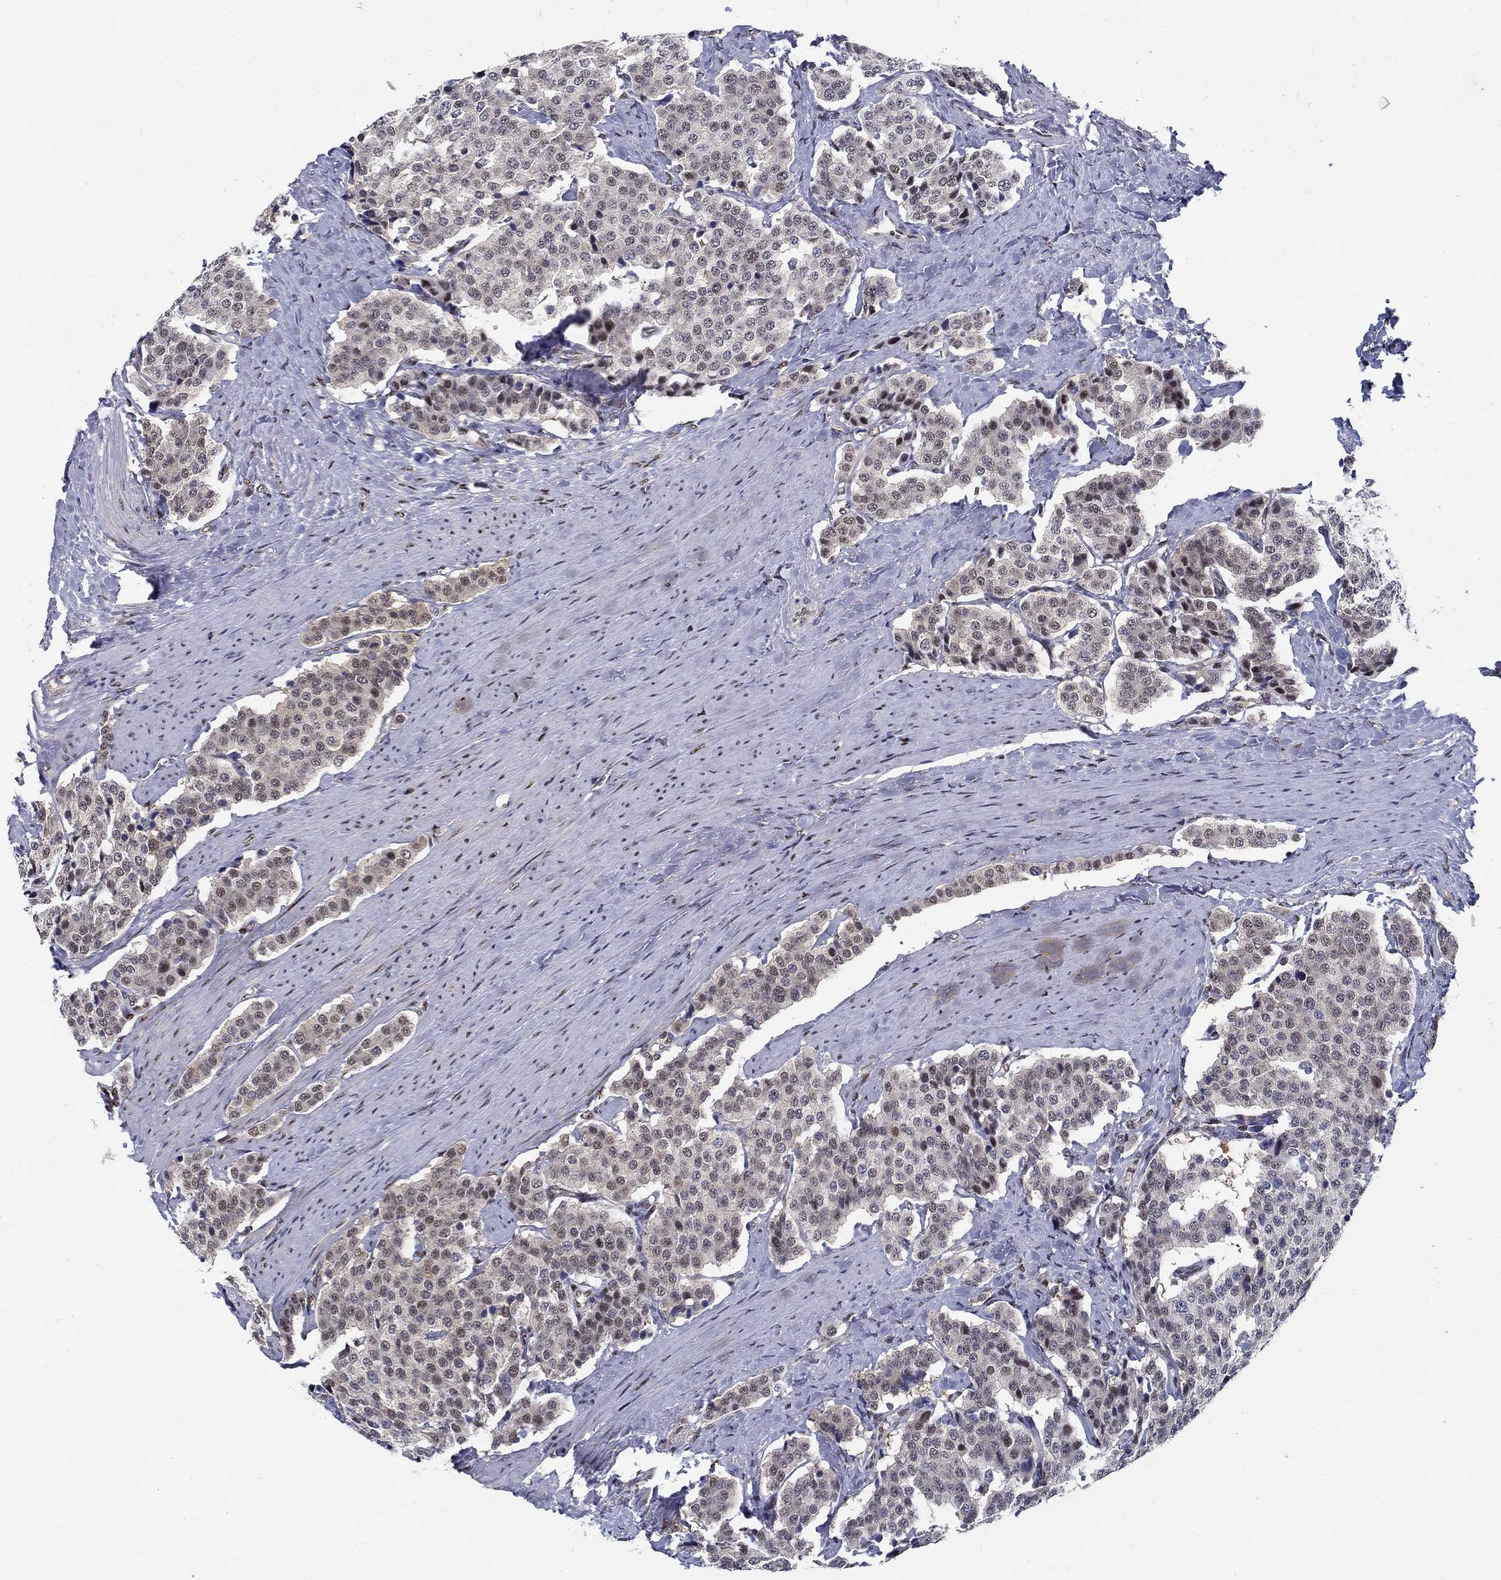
{"staining": {"intensity": "negative", "quantity": "none", "location": "none"}, "tissue": "carcinoid", "cell_type": "Tumor cells", "image_type": "cancer", "snomed": [{"axis": "morphology", "description": "Carcinoid, malignant, NOS"}, {"axis": "topography", "description": "Small intestine"}], "caption": "The histopathology image shows no staining of tumor cells in carcinoid (malignant).", "gene": "ZNF594", "patient": {"sex": "female", "age": 58}}